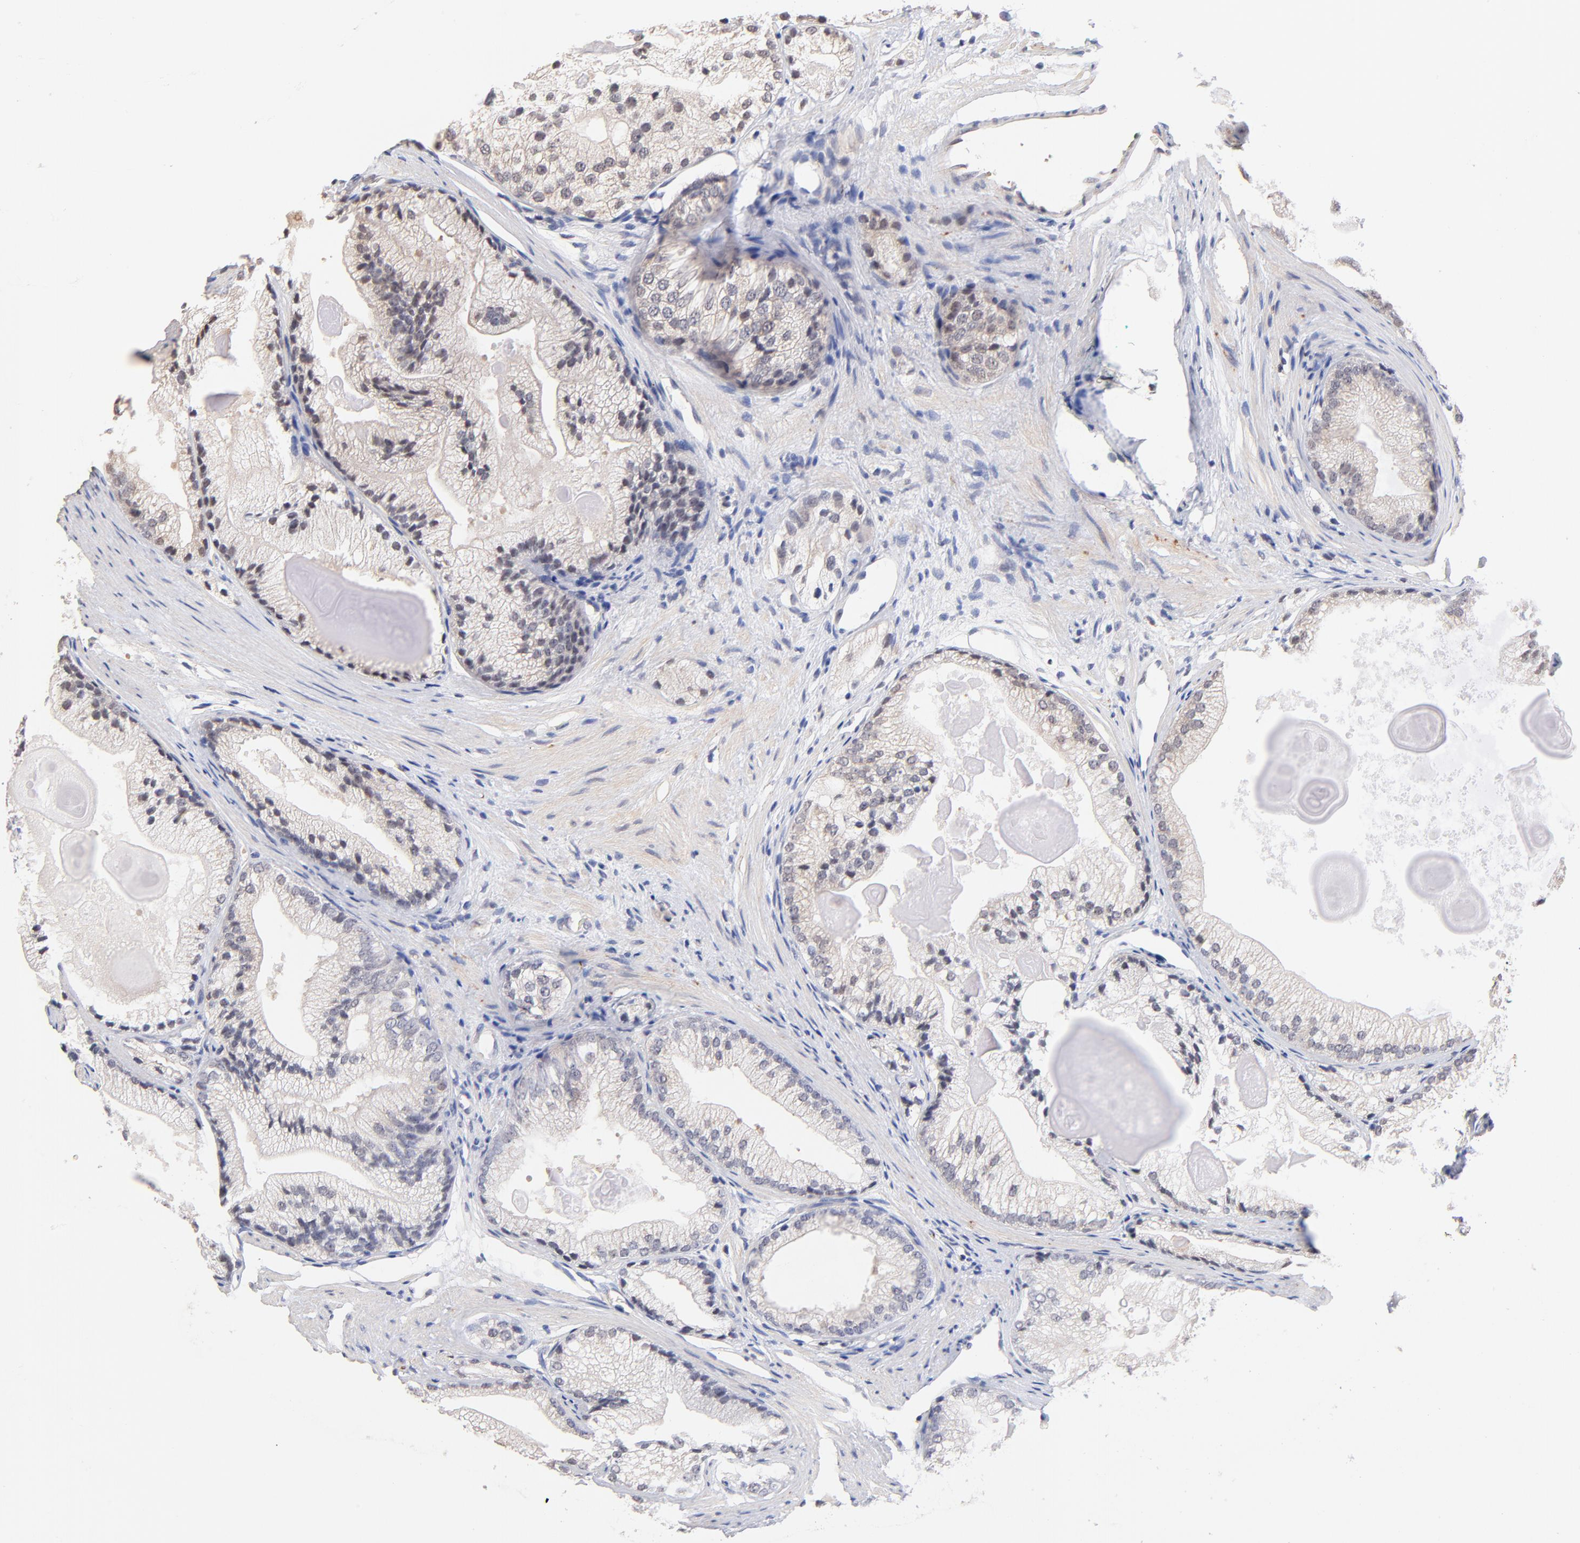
{"staining": {"intensity": "negative", "quantity": "none", "location": "none"}, "tissue": "prostate cancer", "cell_type": "Tumor cells", "image_type": "cancer", "snomed": [{"axis": "morphology", "description": "Adenocarcinoma, Low grade"}, {"axis": "topography", "description": "Prostate"}], "caption": "An immunohistochemistry (IHC) photomicrograph of prostate cancer is shown. There is no staining in tumor cells of prostate cancer. Nuclei are stained in blue.", "gene": "RIBC2", "patient": {"sex": "male", "age": 69}}